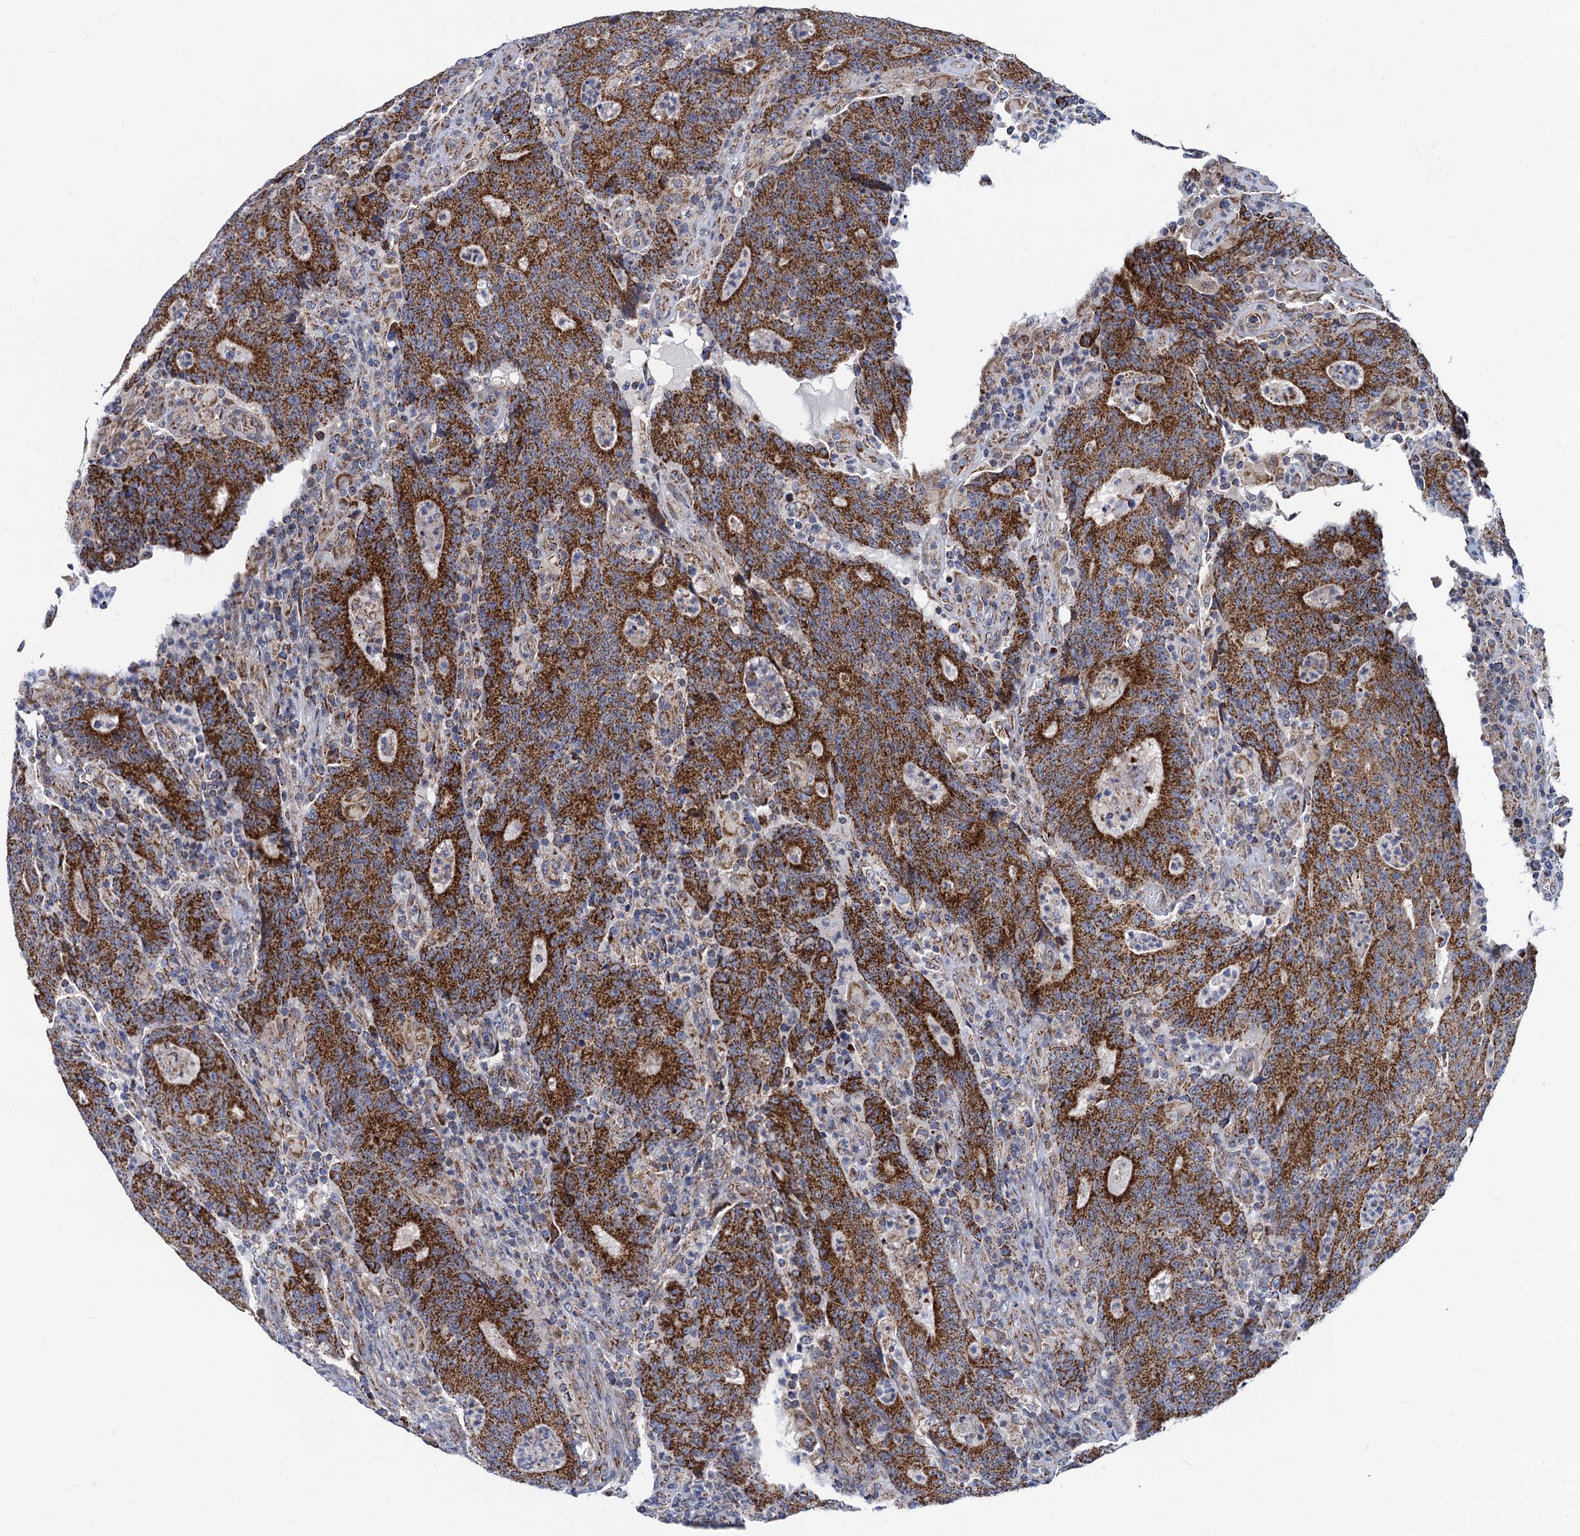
{"staining": {"intensity": "strong", "quantity": ">75%", "location": "cytoplasmic/membranous"}, "tissue": "colorectal cancer", "cell_type": "Tumor cells", "image_type": "cancer", "snomed": [{"axis": "morphology", "description": "Adenocarcinoma, NOS"}, {"axis": "topography", "description": "Colon"}], "caption": "A brown stain shows strong cytoplasmic/membranous staining of a protein in colorectal cancer tumor cells.", "gene": "PTCD3", "patient": {"sex": "female", "age": 75}}